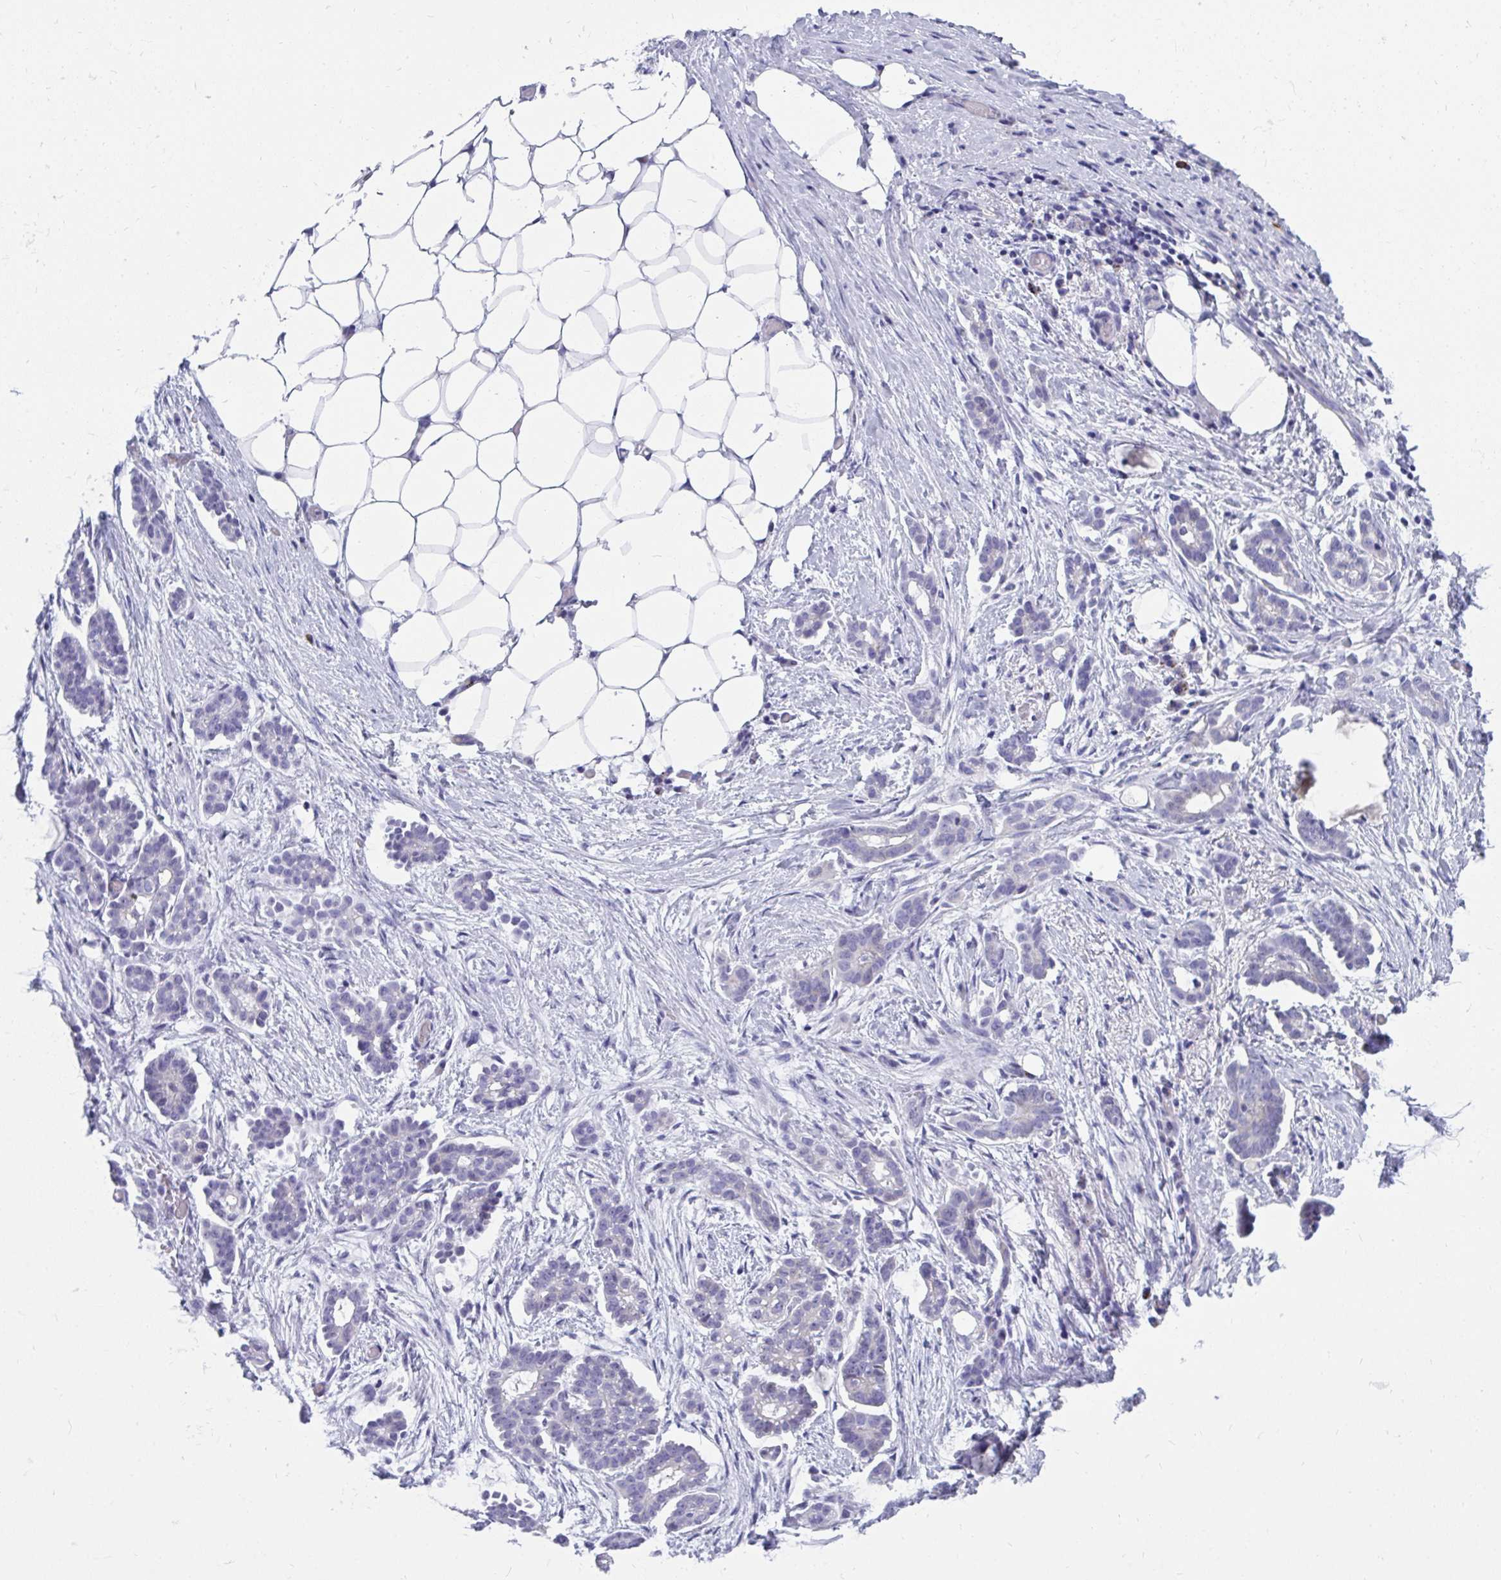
{"staining": {"intensity": "negative", "quantity": "none", "location": "none"}, "tissue": "ovarian cancer", "cell_type": "Tumor cells", "image_type": "cancer", "snomed": [{"axis": "morphology", "description": "Cystadenocarcinoma, serous, NOS"}, {"axis": "topography", "description": "Ovary"}], "caption": "The immunohistochemistry (IHC) photomicrograph has no significant expression in tumor cells of ovarian cancer tissue. (Brightfield microscopy of DAB immunohistochemistry at high magnification).", "gene": "TSBP1", "patient": {"sex": "female", "age": 50}}